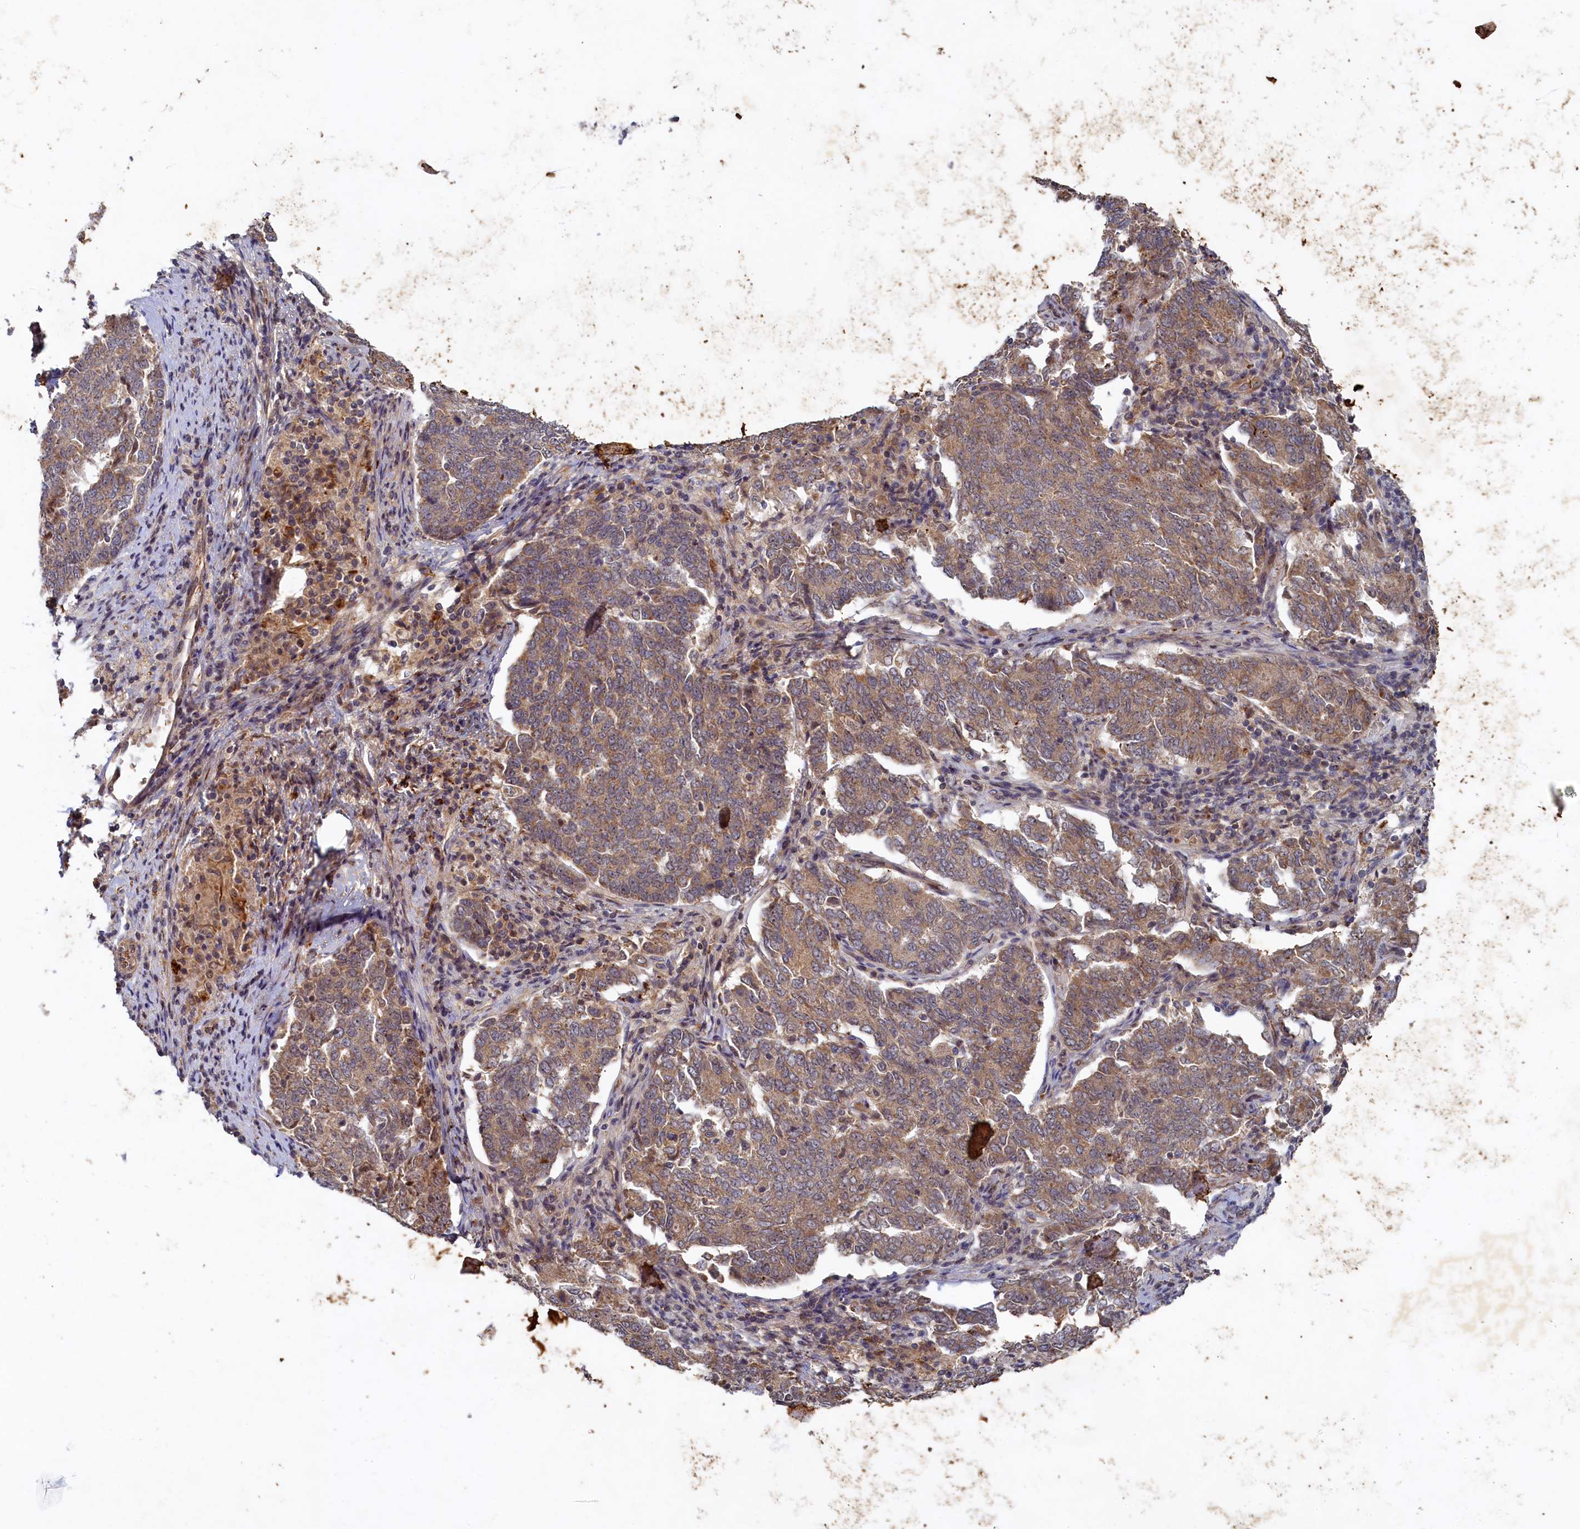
{"staining": {"intensity": "moderate", "quantity": ">75%", "location": "cytoplasmic/membranous"}, "tissue": "endometrial cancer", "cell_type": "Tumor cells", "image_type": "cancer", "snomed": [{"axis": "morphology", "description": "Adenocarcinoma, NOS"}, {"axis": "topography", "description": "Endometrium"}], "caption": "An IHC image of neoplastic tissue is shown. Protein staining in brown highlights moderate cytoplasmic/membranous positivity in endometrial cancer within tumor cells.", "gene": "CEP20", "patient": {"sex": "female", "age": 80}}